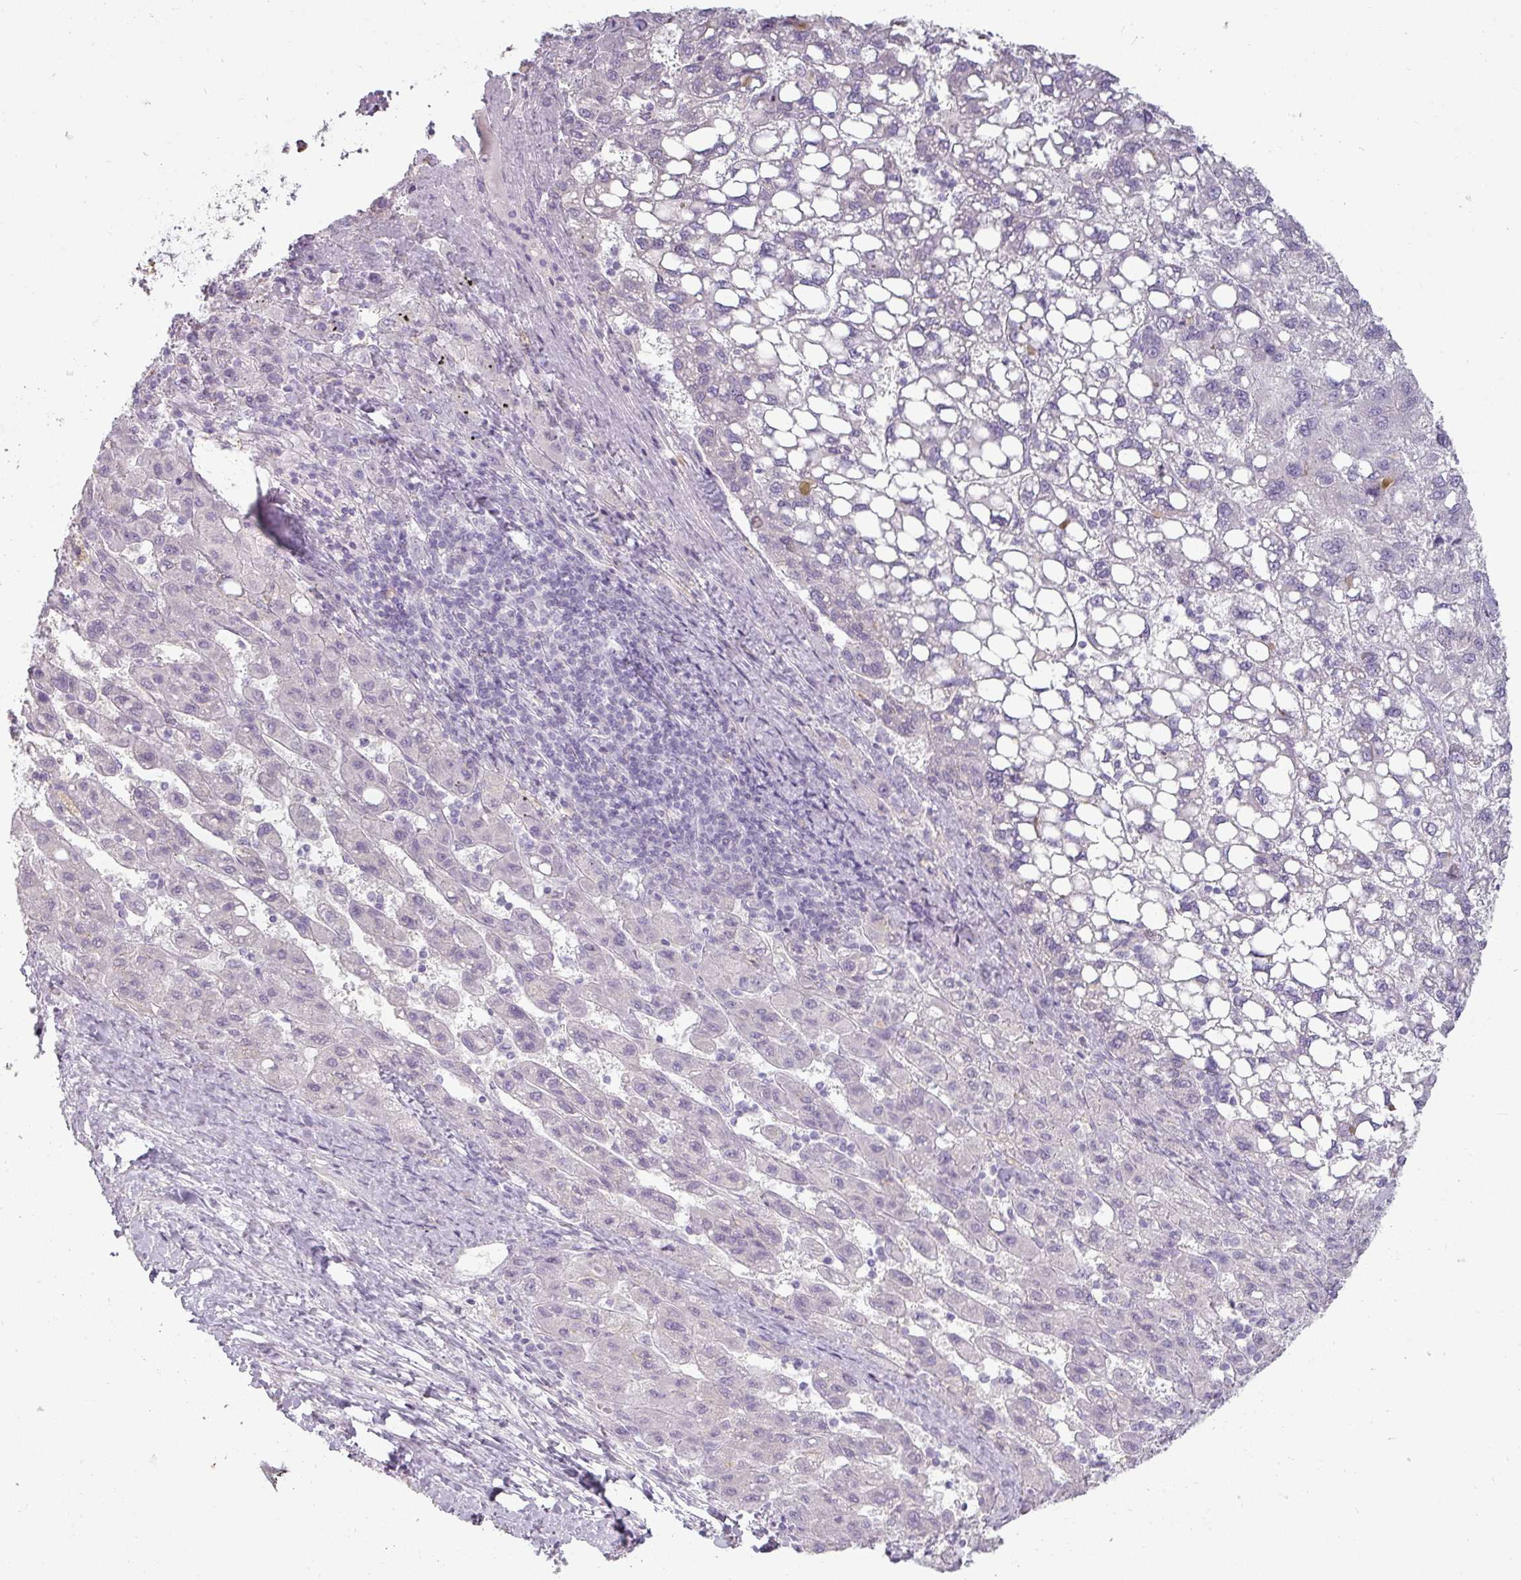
{"staining": {"intensity": "negative", "quantity": "none", "location": "none"}, "tissue": "liver cancer", "cell_type": "Tumor cells", "image_type": "cancer", "snomed": [{"axis": "morphology", "description": "Carcinoma, Hepatocellular, NOS"}, {"axis": "topography", "description": "Liver"}], "caption": "High magnification brightfield microscopy of liver cancer stained with DAB (brown) and counterstained with hematoxylin (blue): tumor cells show no significant positivity. (DAB immunohistochemistry (IHC) with hematoxylin counter stain).", "gene": "ASB1", "patient": {"sex": "female", "age": 82}}